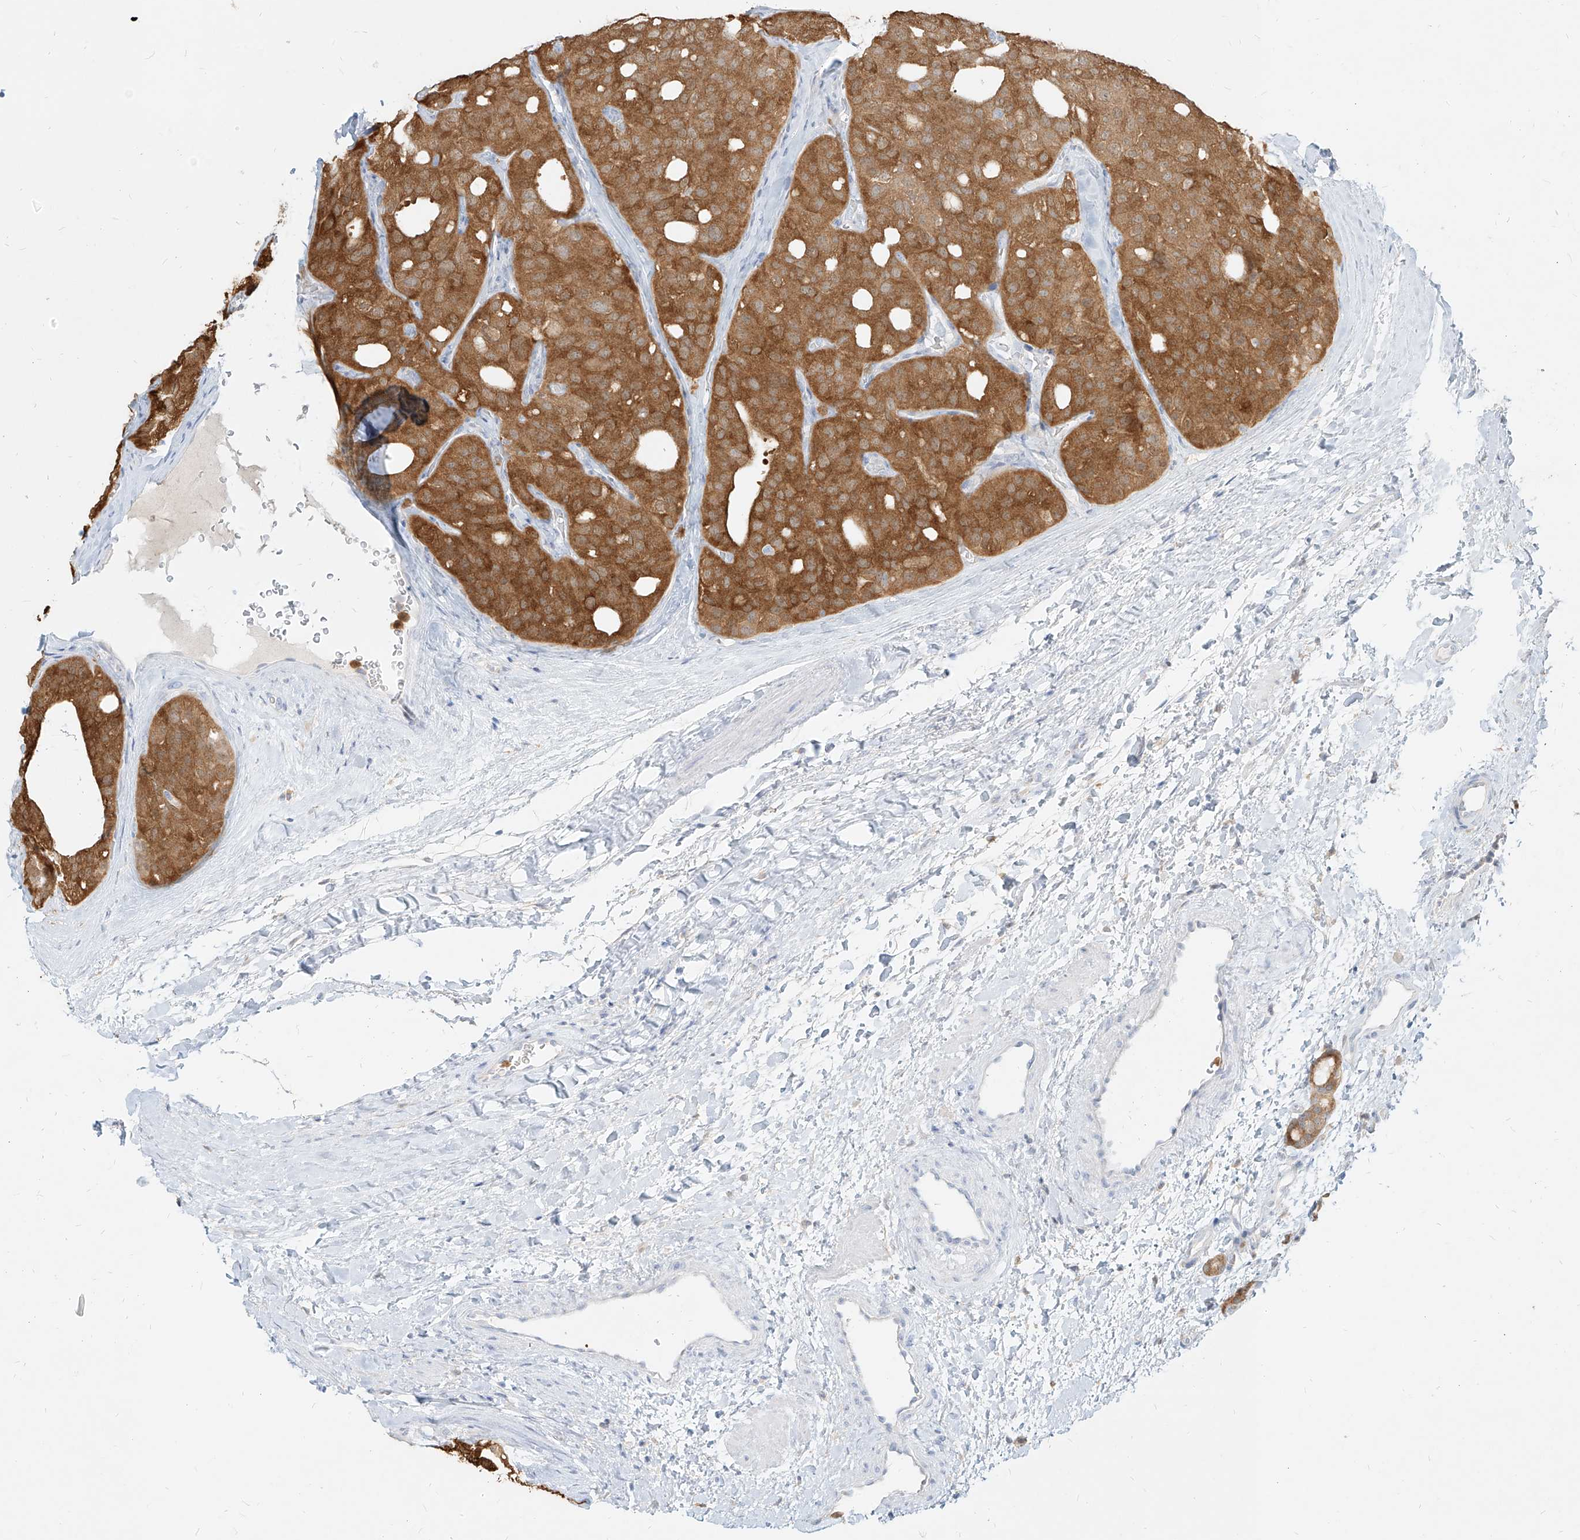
{"staining": {"intensity": "moderate", "quantity": ">75%", "location": "cytoplasmic/membranous"}, "tissue": "thyroid cancer", "cell_type": "Tumor cells", "image_type": "cancer", "snomed": [{"axis": "morphology", "description": "Follicular adenoma carcinoma, NOS"}, {"axis": "topography", "description": "Thyroid gland"}], "caption": "IHC of human thyroid cancer displays medium levels of moderate cytoplasmic/membranous staining in approximately >75% of tumor cells.", "gene": "PGD", "patient": {"sex": "male", "age": 75}}